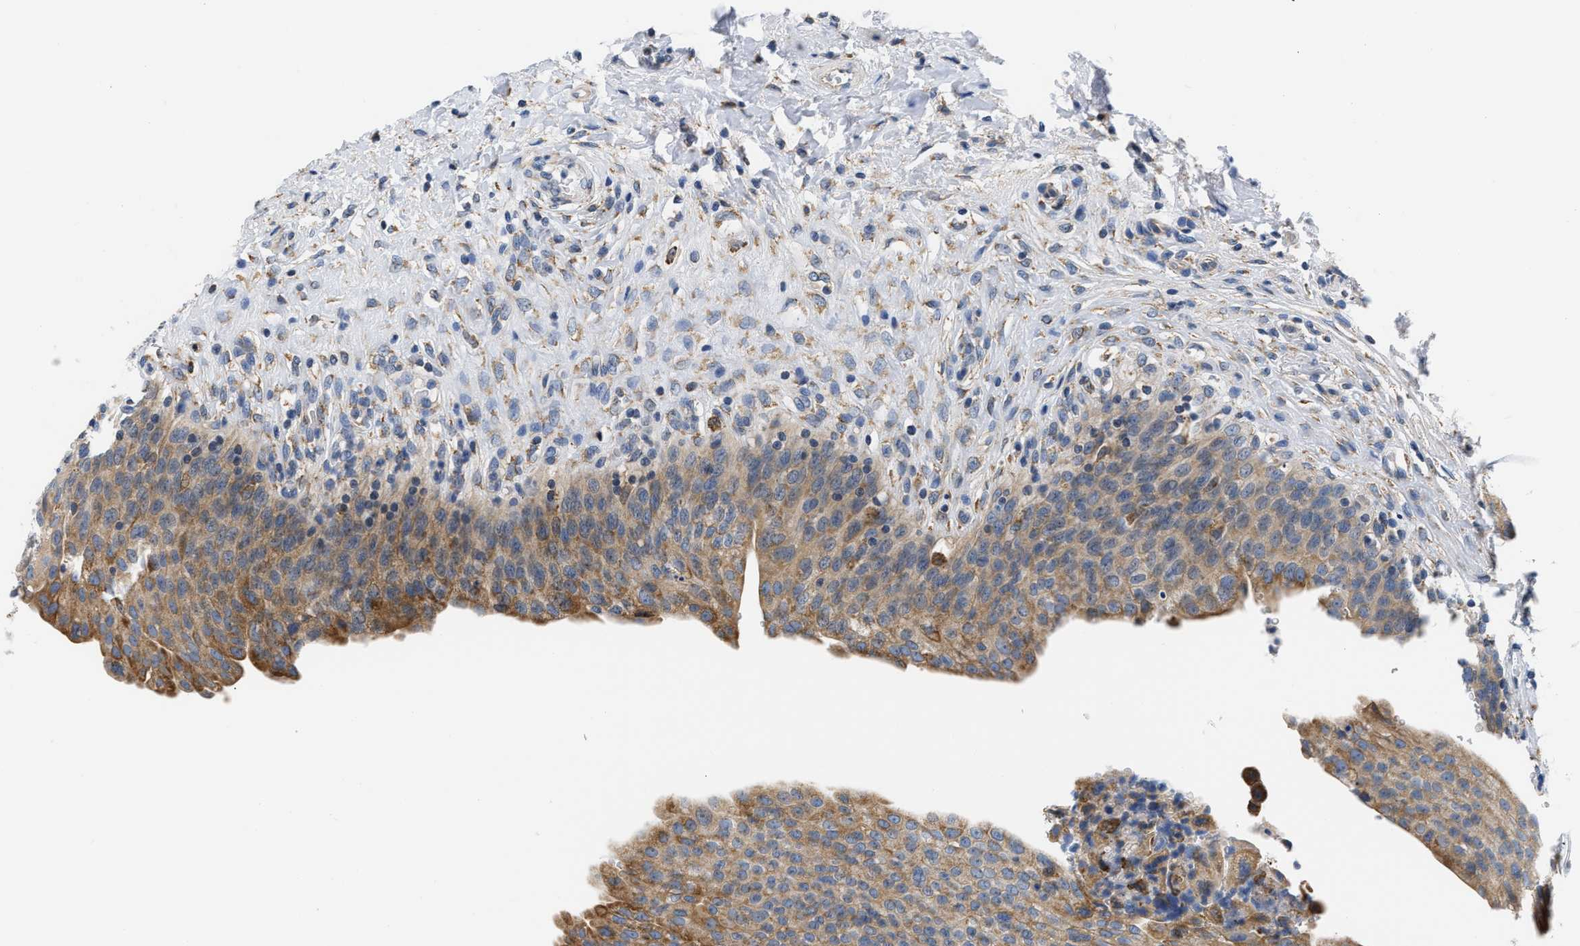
{"staining": {"intensity": "moderate", "quantity": ">75%", "location": "cytoplasmic/membranous"}, "tissue": "urinary bladder", "cell_type": "Urothelial cells", "image_type": "normal", "snomed": [{"axis": "morphology", "description": "Urothelial carcinoma, High grade"}, {"axis": "topography", "description": "Urinary bladder"}], "caption": "Benign urinary bladder exhibits moderate cytoplasmic/membranous staining in approximately >75% of urothelial cells (IHC, brightfield microscopy, high magnification)..", "gene": "HDHD3", "patient": {"sex": "male", "age": 46}}